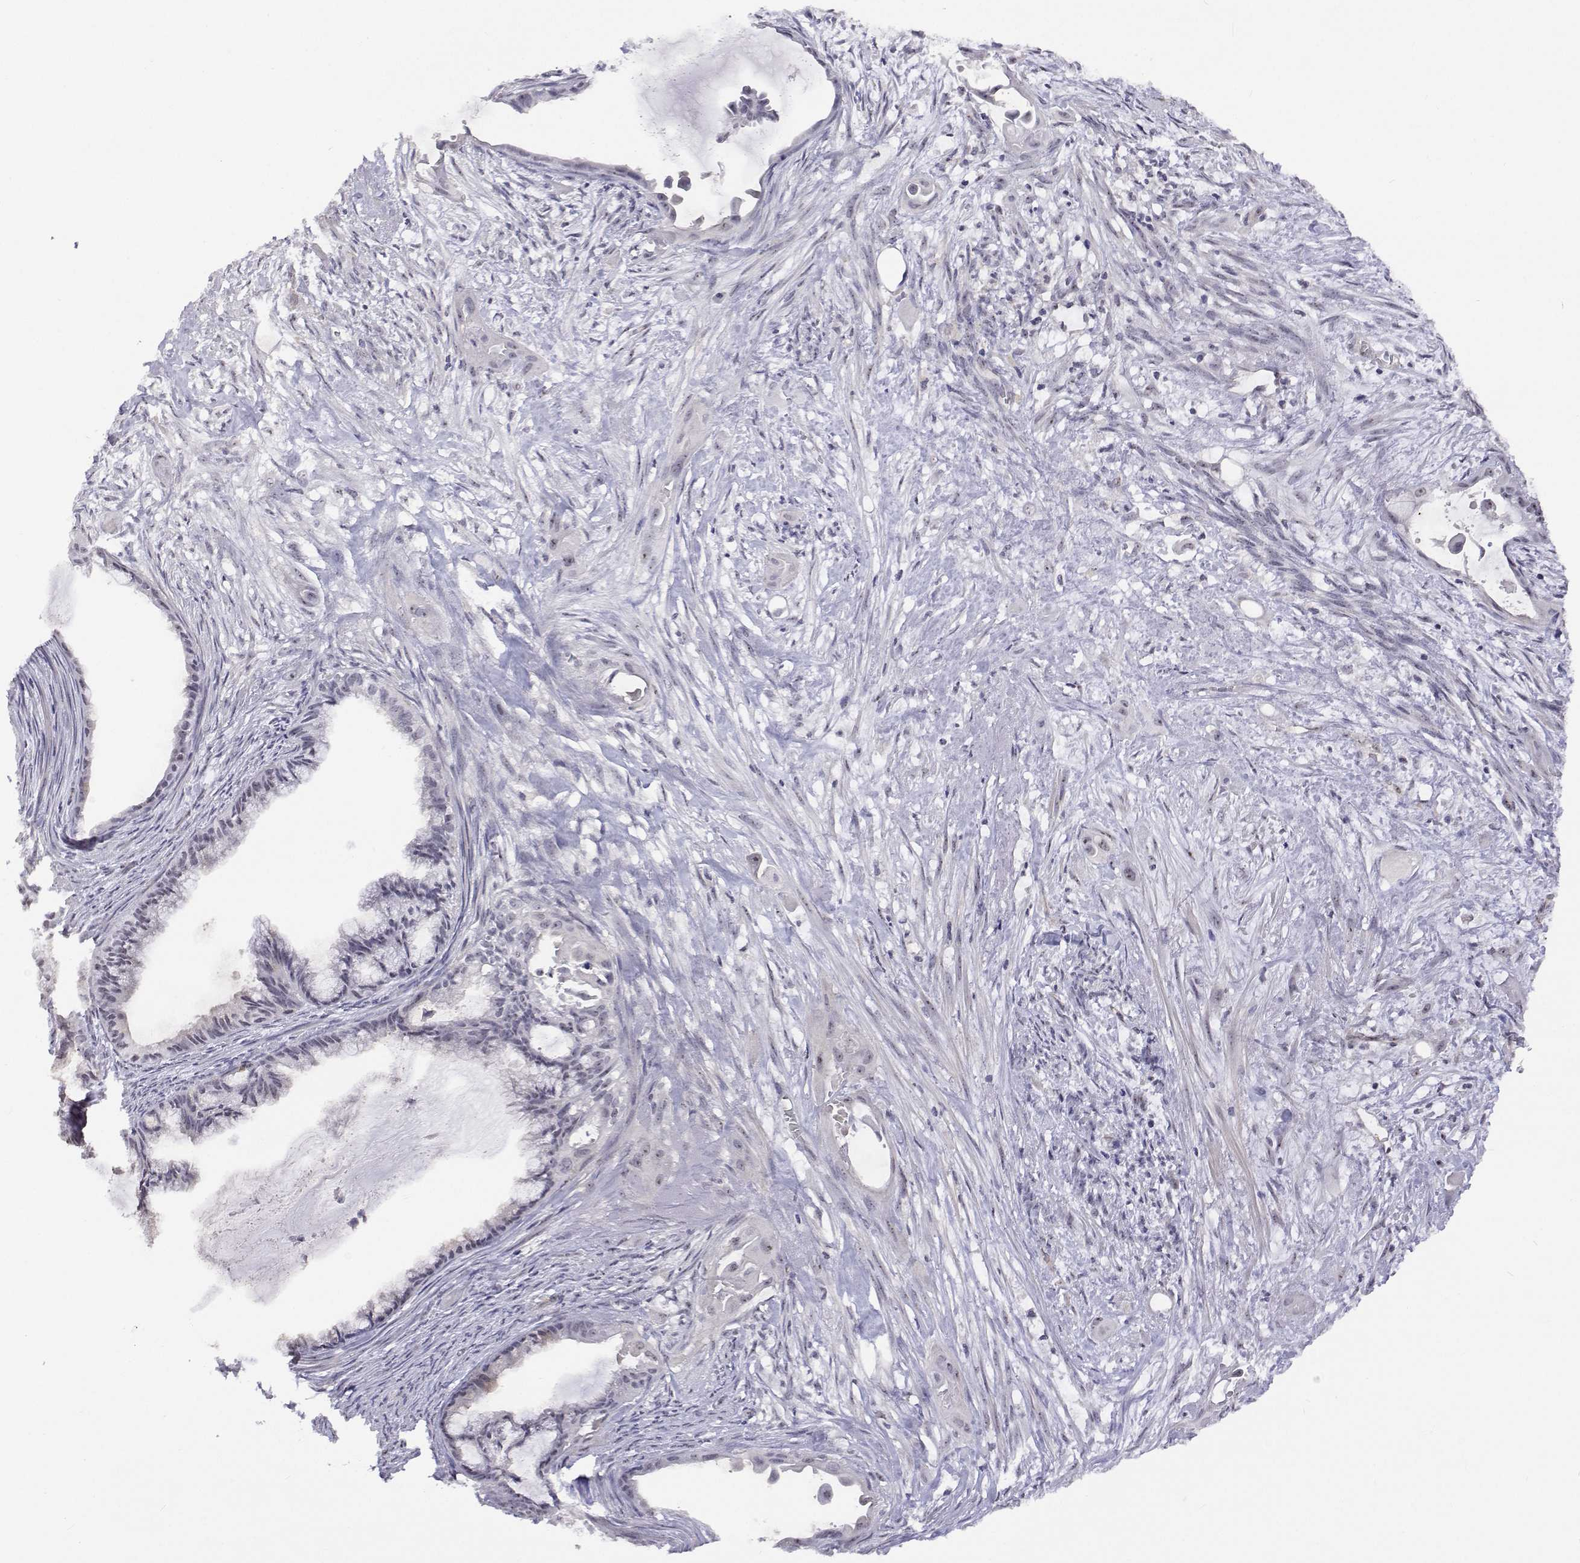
{"staining": {"intensity": "negative", "quantity": "none", "location": "none"}, "tissue": "endometrial cancer", "cell_type": "Tumor cells", "image_type": "cancer", "snomed": [{"axis": "morphology", "description": "Adenocarcinoma, NOS"}, {"axis": "topography", "description": "Endometrium"}], "caption": "IHC image of adenocarcinoma (endometrial) stained for a protein (brown), which exhibits no expression in tumor cells.", "gene": "NHP2", "patient": {"sex": "female", "age": 86}}